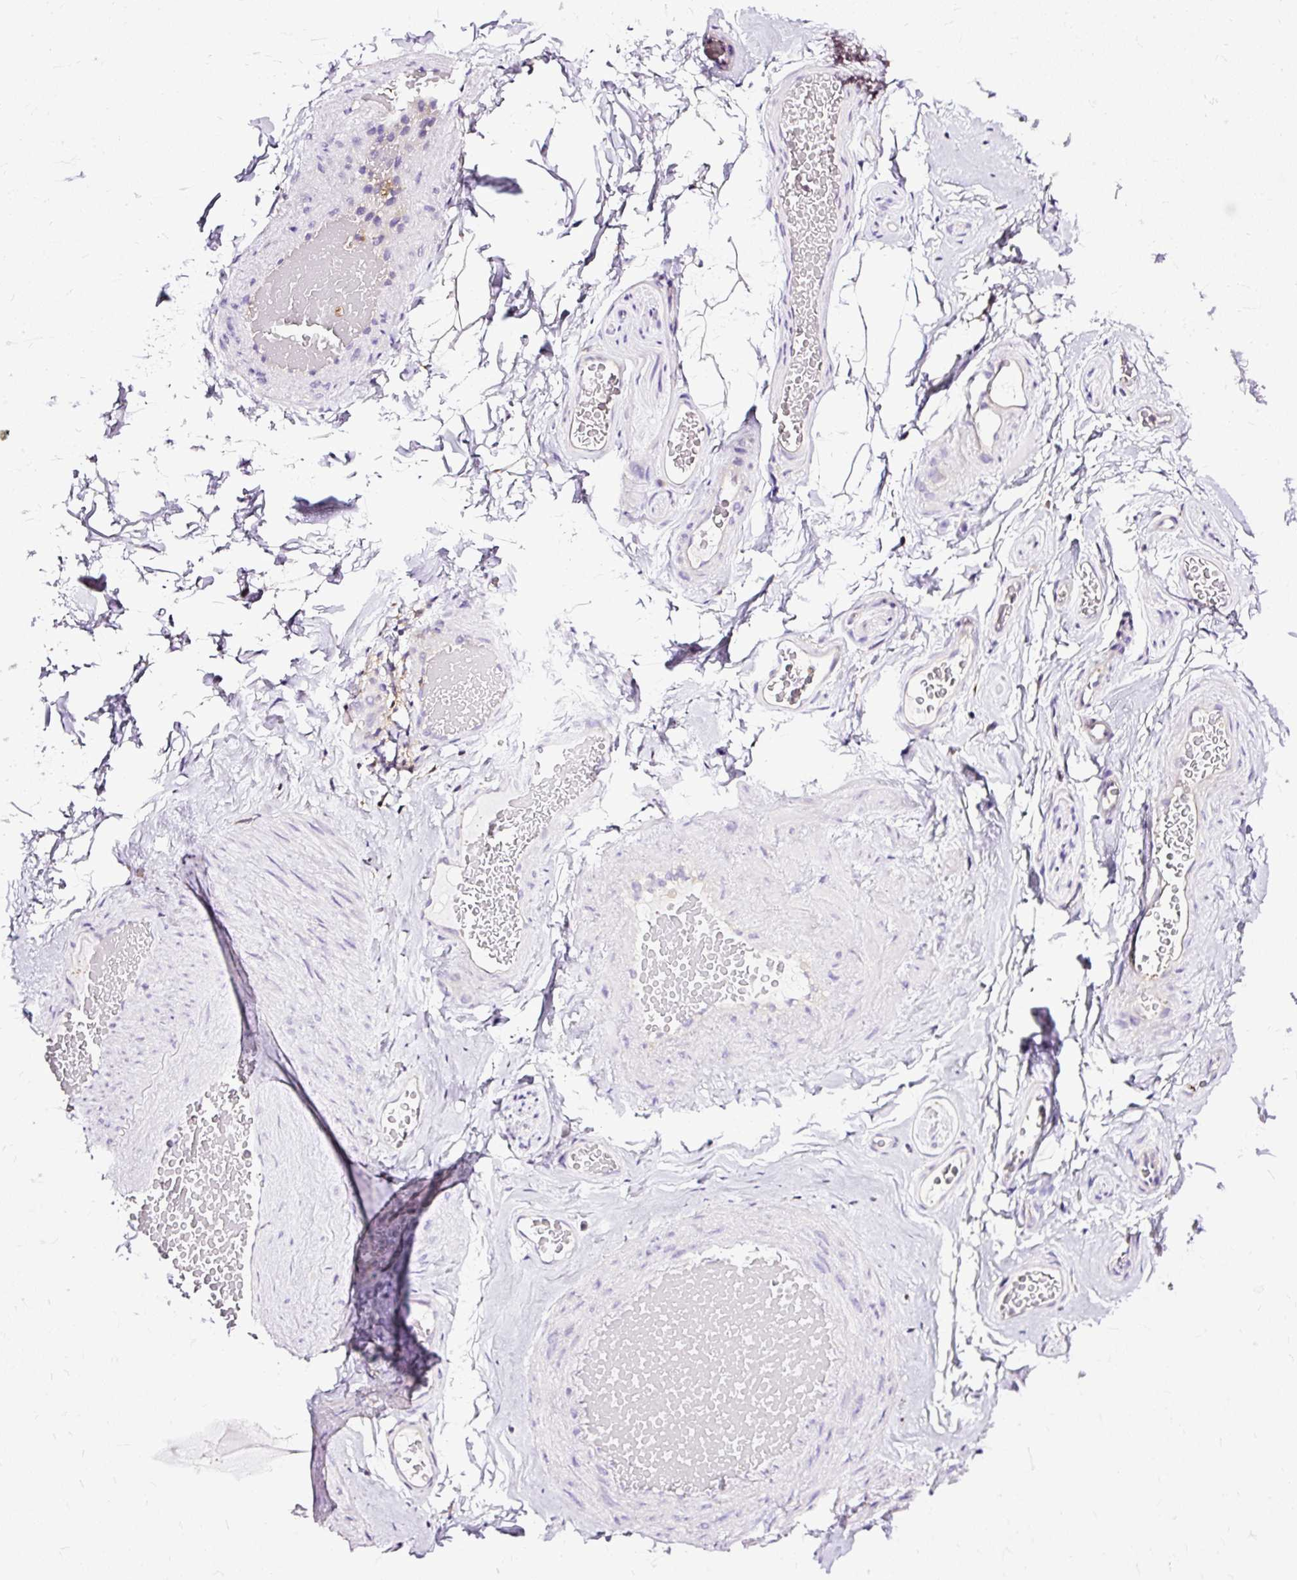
{"staining": {"intensity": "negative", "quantity": "none", "location": "none"}, "tissue": "adipose tissue", "cell_type": "Adipocytes", "image_type": "normal", "snomed": [{"axis": "morphology", "description": "Normal tissue, NOS"}, {"axis": "topography", "description": "Vascular tissue"}, {"axis": "topography", "description": "Peripheral nerve tissue"}], "caption": "Immunohistochemical staining of normal human adipose tissue demonstrates no significant expression in adipocytes.", "gene": "TWF2", "patient": {"sex": "male", "age": 41}}